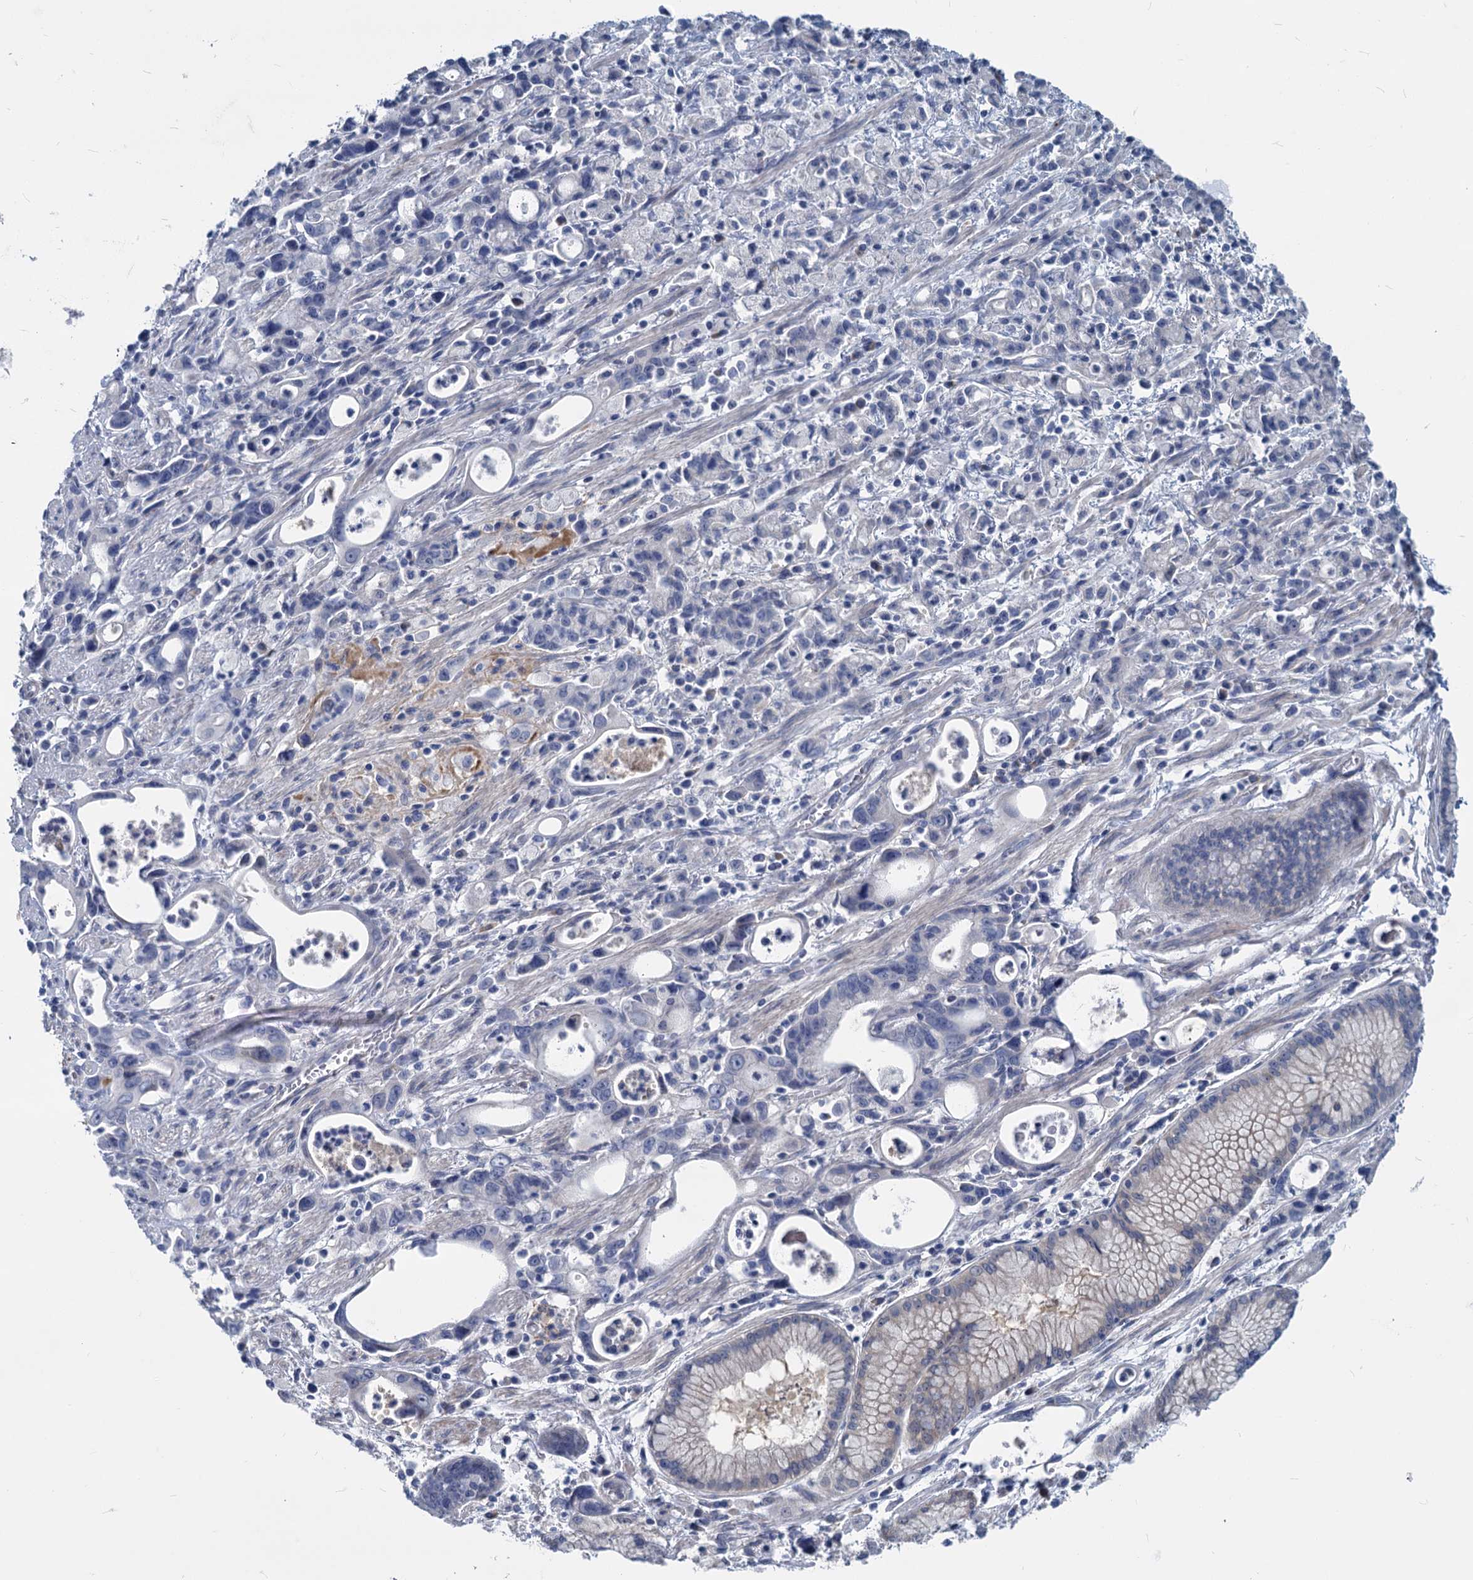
{"staining": {"intensity": "negative", "quantity": "none", "location": "none"}, "tissue": "stomach cancer", "cell_type": "Tumor cells", "image_type": "cancer", "snomed": [{"axis": "morphology", "description": "Adenocarcinoma, NOS"}, {"axis": "topography", "description": "Stomach, lower"}], "caption": "Immunohistochemistry (IHC) micrograph of stomach adenocarcinoma stained for a protein (brown), which demonstrates no expression in tumor cells.", "gene": "GSTM3", "patient": {"sex": "female", "age": 43}}